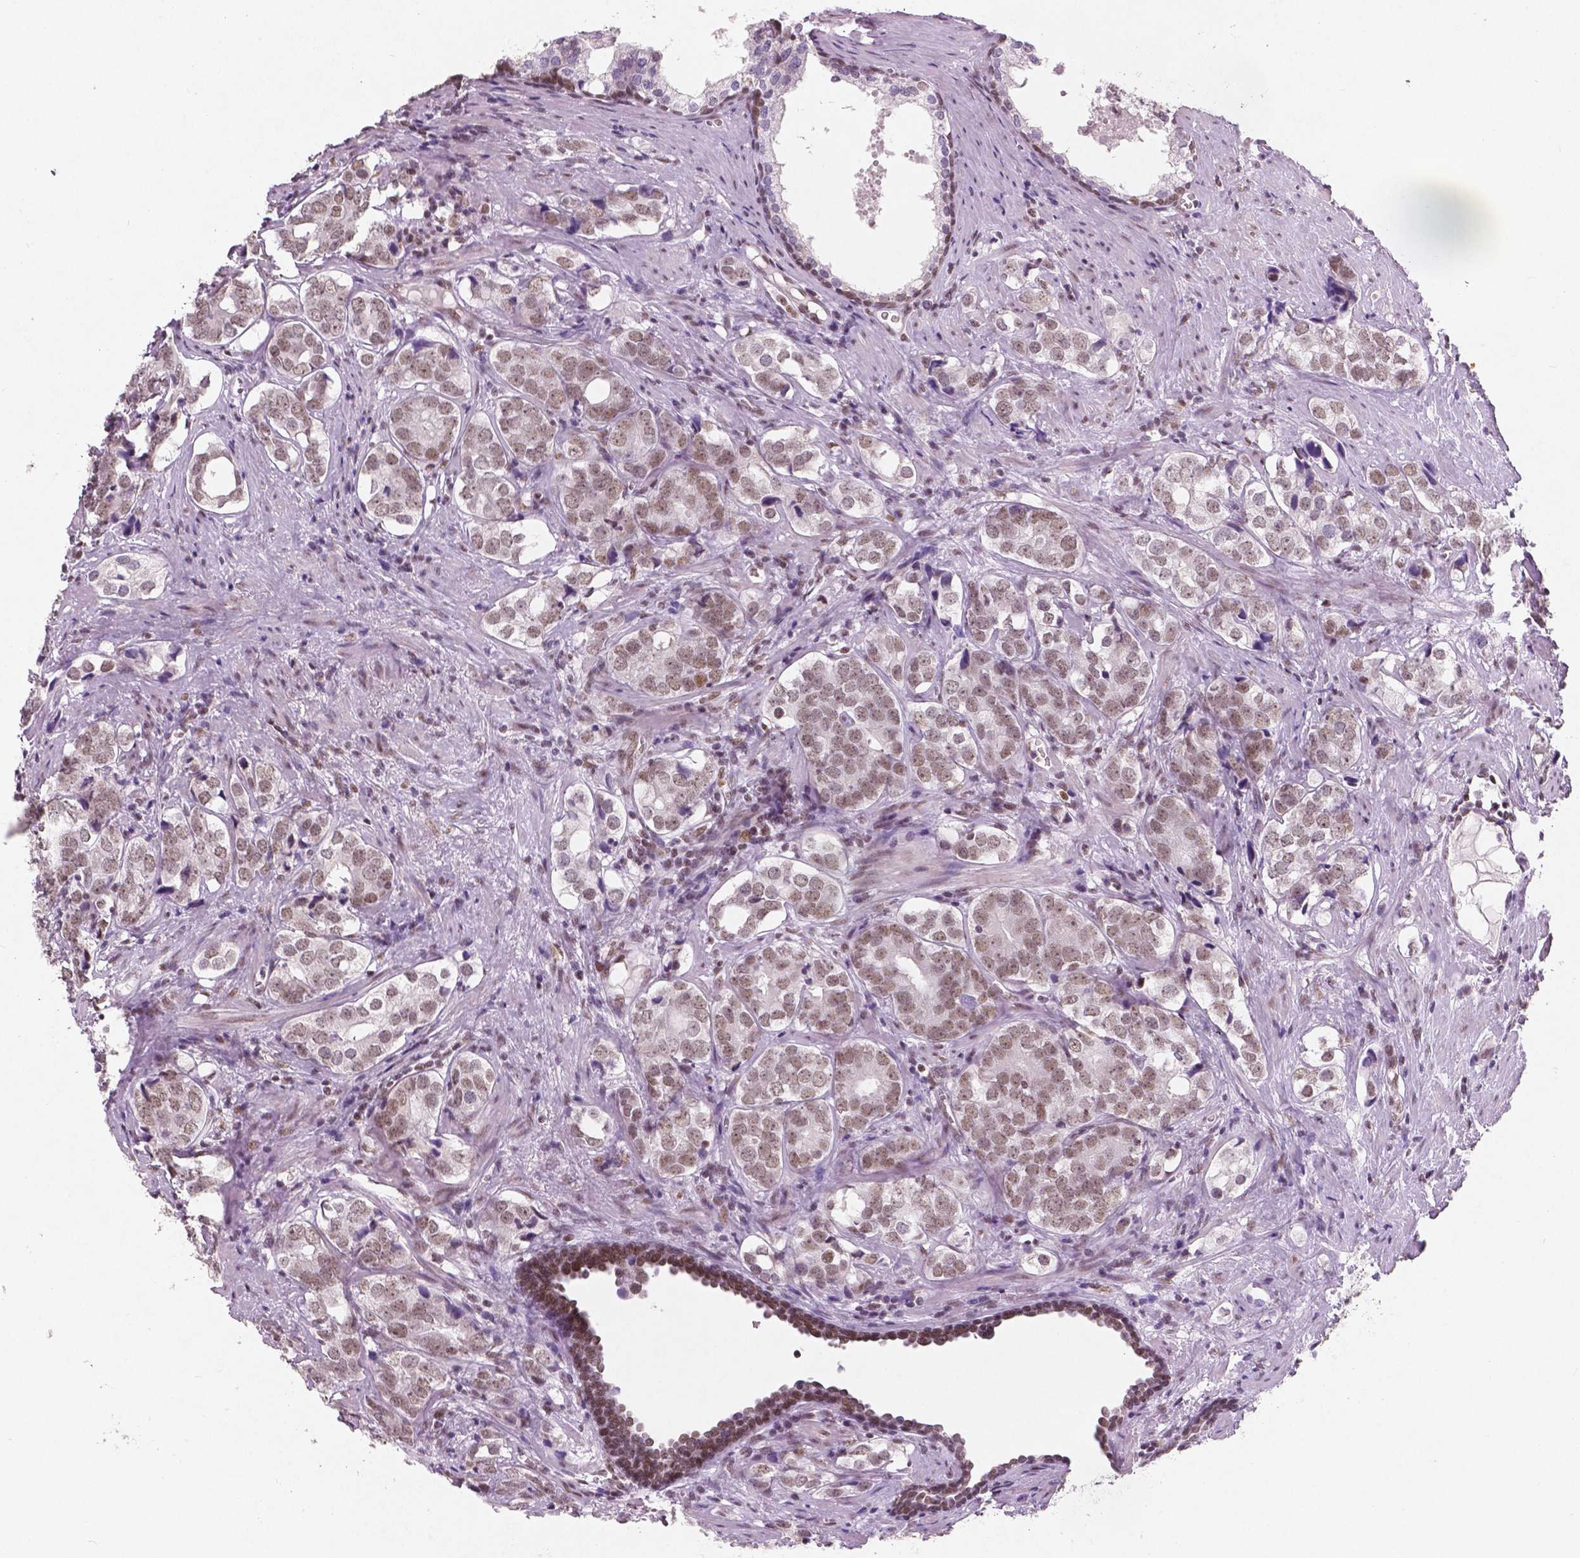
{"staining": {"intensity": "weak", "quantity": "25%-75%", "location": "nuclear"}, "tissue": "prostate cancer", "cell_type": "Tumor cells", "image_type": "cancer", "snomed": [{"axis": "morphology", "description": "Adenocarcinoma, NOS"}, {"axis": "topography", "description": "Prostate and seminal vesicle, NOS"}], "caption": "This micrograph demonstrates IHC staining of human prostate cancer, with low weak nuclear positivity in about 25%-75% of tumor cells.", "gene": "BRD4", "patient": {"sex": "male", "age": 63}}